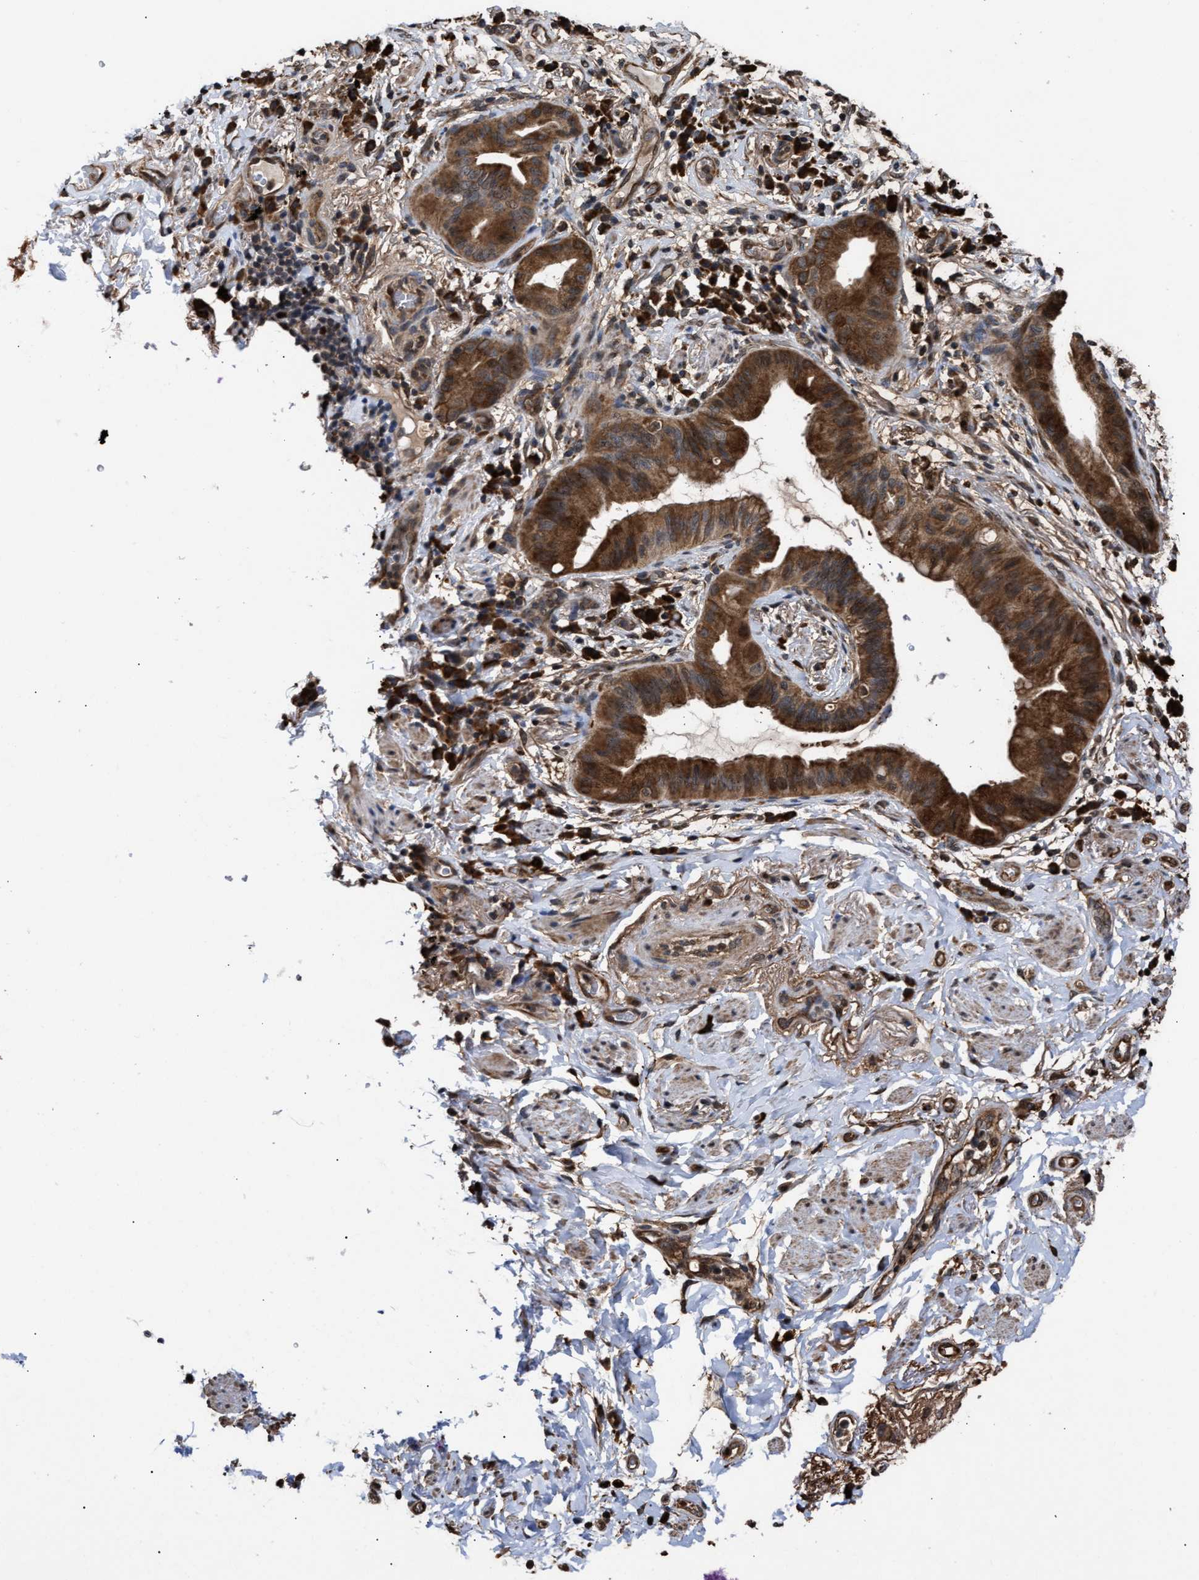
{"staining": {"intensity": "strong", "quantity": ">75%", "location": "cytoplasmic/membranous"}, "tissue": "lung cancer", "cell_type": "Tumor cells", "image_type": "cancer", "snomed": [{"axis": "morphology", "description": "Normal tissue, NOS"}, {"axis": "morphology", "description": "Adenocarcinoma, NOS"}, {"axis": "topography", "description": "Bronchus"}, {"axis": "topography", "description": "Lung"}], "caption": "This histopathology image demonstrates lung adenocarcinoma stained with immunohistochemistry (IHC) to label a protein in brown. The cytoplasmic/membranous of tumor cells show strong positivity for the protein. Nuclei are counter-stained blue.", "gene": "GOSR1", "patient": {"sex": "female", "age": 70}}